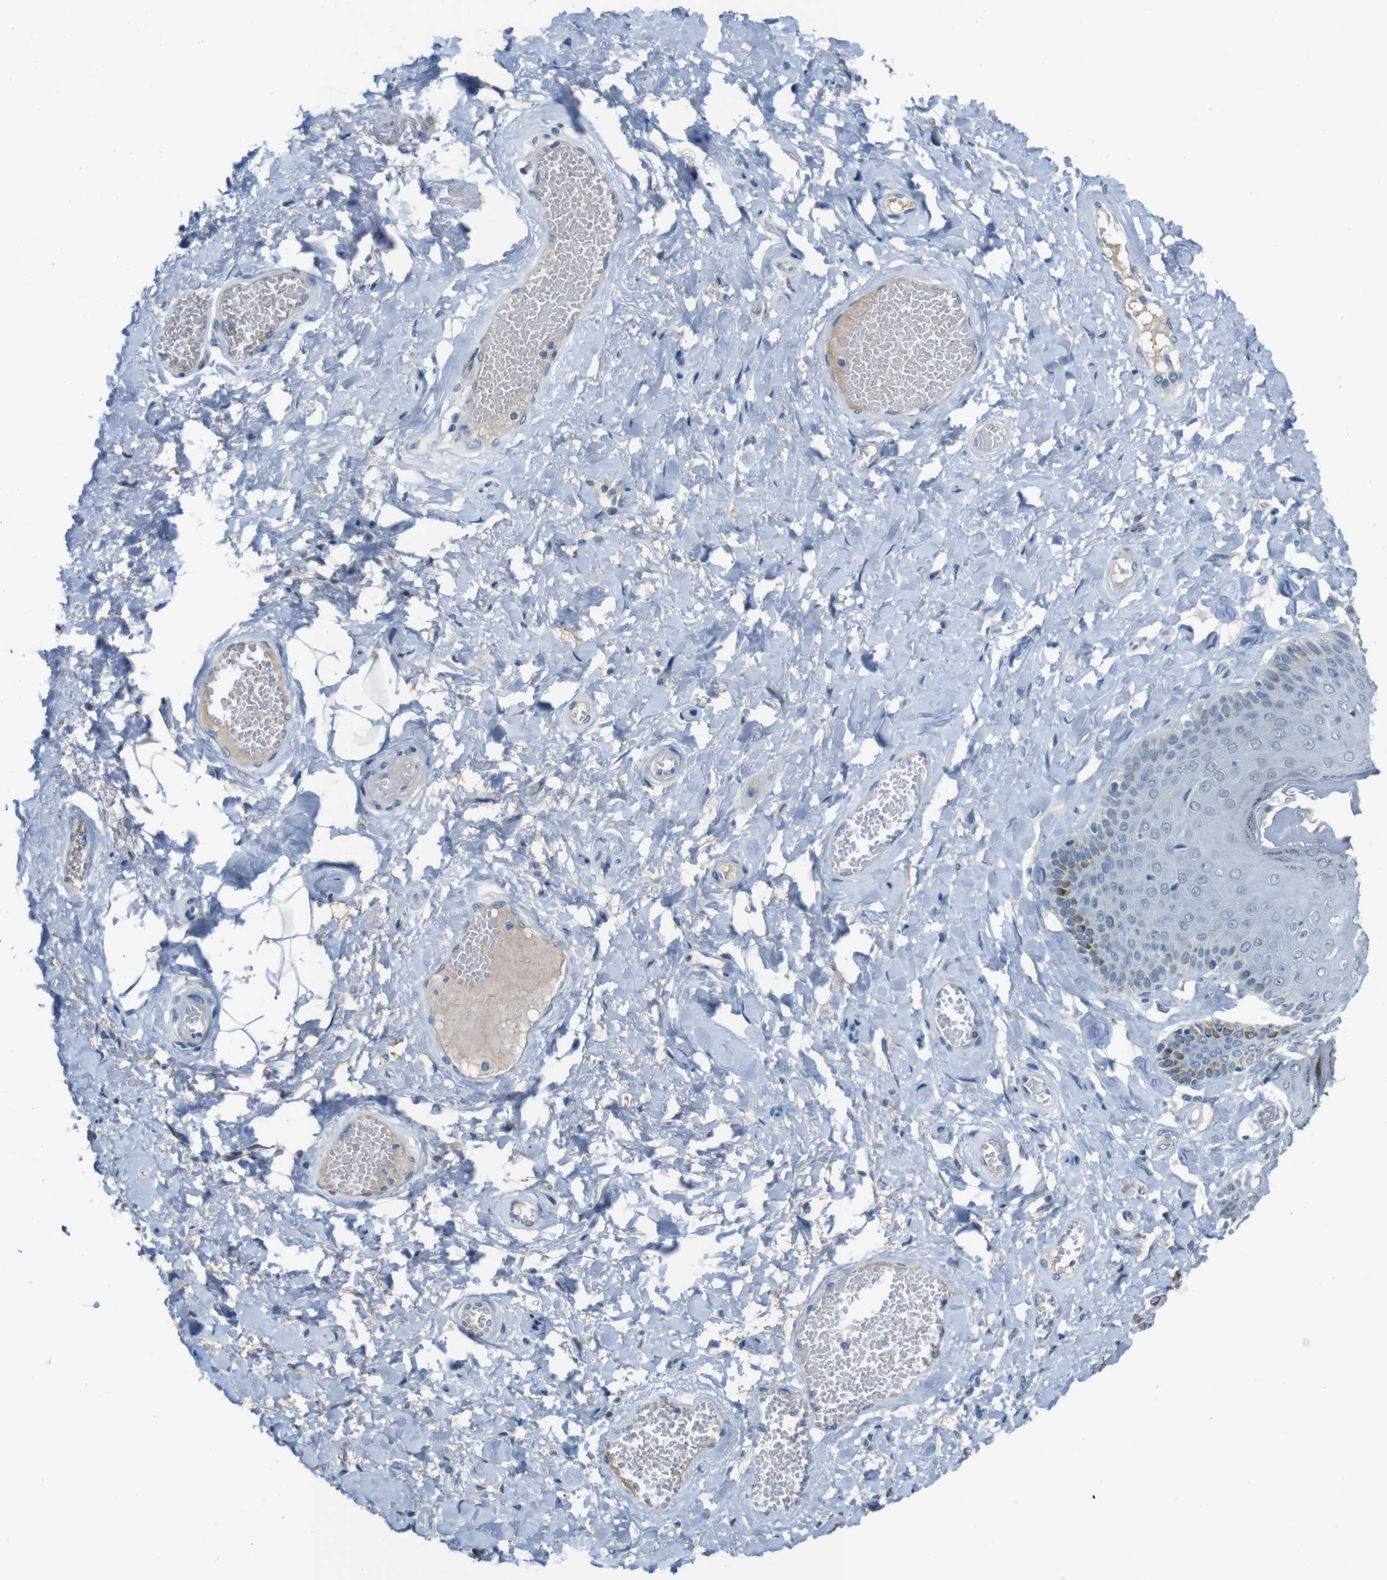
{"staining": {"intensity": "weak", "quantity": "<25%", "location": "cytoplasmic/membranous"}, "tissue": "skin", "cell_type": "Epidermal cells", "image_type": "normal", "snomed": [{"axis": "morphology", "description": "Normal tissue, NOS"}, {"axis": "topography", "description": "Anal"}], "caption": "Epidermal cells show no significant protein expression in benign skin. (Brightfield microscopy of DAB IHC at high magnification).", "gene": "CDHR2", "patient": {"sex": "male", "age": 69}}